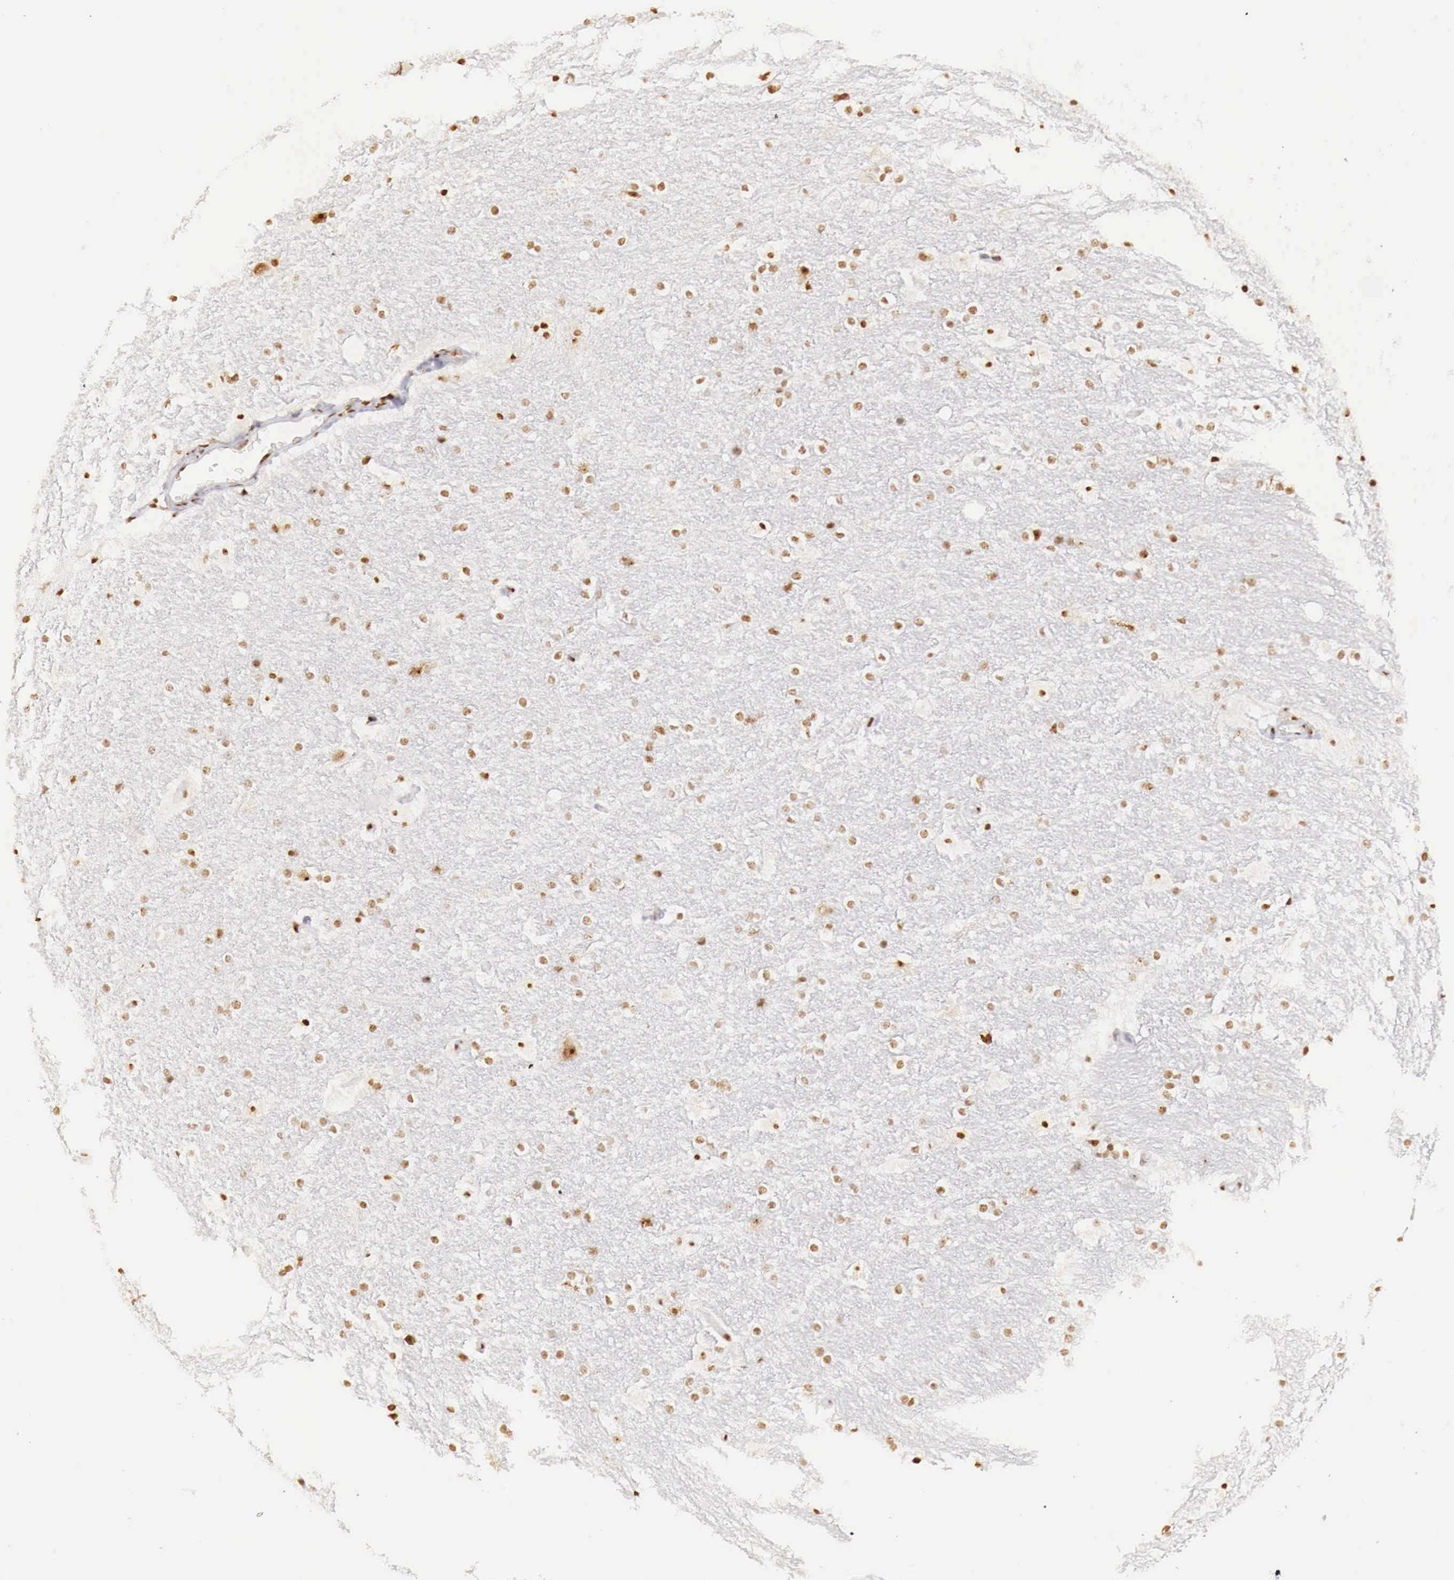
{"staining": {"intensity": "strong", "quantity": ">75%", "location": "nuclear"}, "tissue": "hippocampus", "cell_type": "Glial cells", "image_type": "normal", "snomed": [{"axis": "morphology", "description": "Normal tissue, NOS"}, {"axis": "topography", "description": "Hippocampus"}], "caption": "There is high levels of strong nuclear staining in glial cells of normal hippocampus, as demonstrated by immunohistochemical staining (brown color).", "gene": "DKC1", "patient": {"sex": "female", "age": 19}}